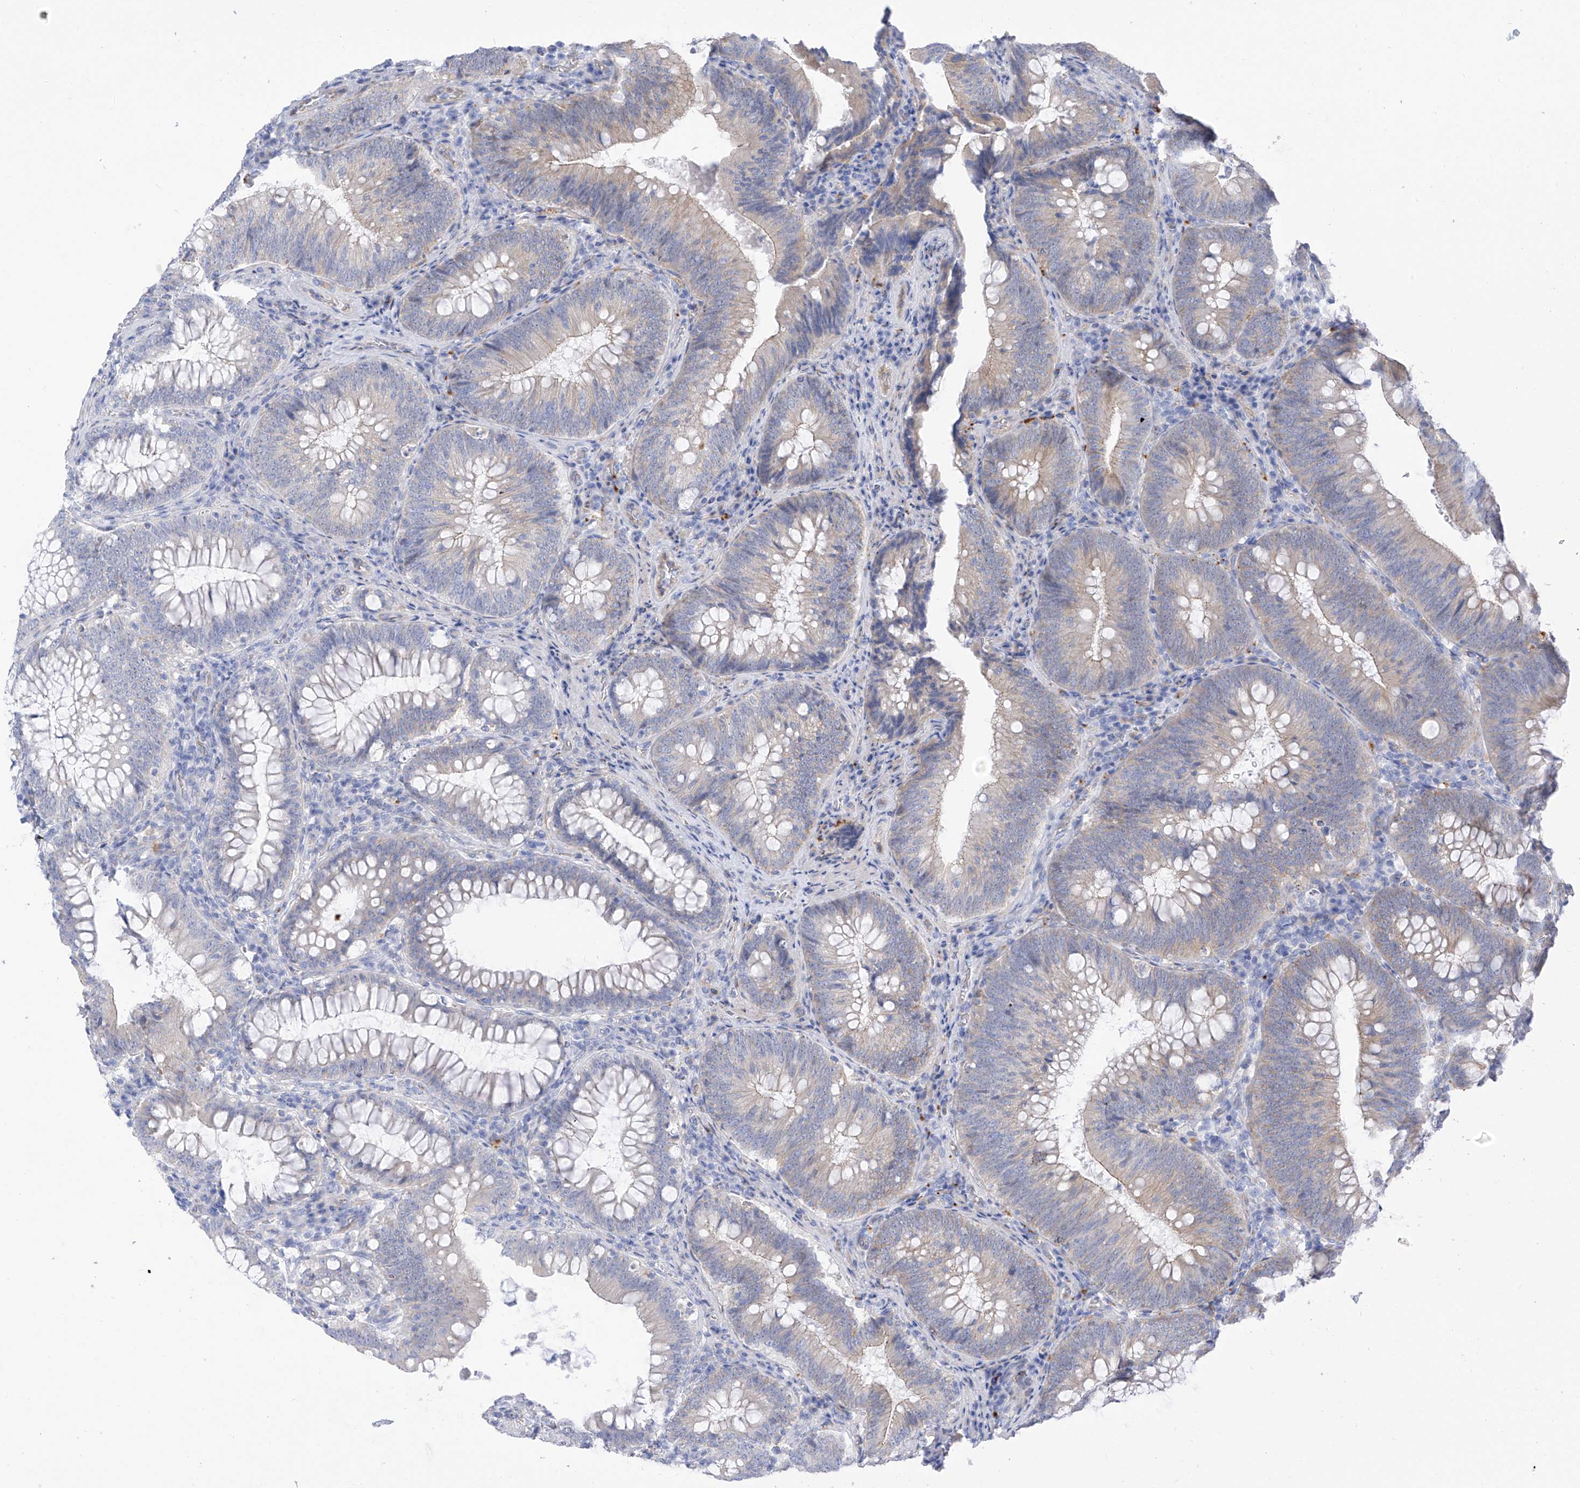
{"staining": {"intensity": "weak", "quantity": "<25%", "location": "cytoplasmic/membranous"}, "tissue": "colorectal cancer", "cell_type": "Tumor cells", "image_type": "cancer", "snomed": [{"axis": "morphology", "description": "Normal tissue, NOS"}, {"axis": "topography", "description": "Colon"}], "caption": "Tumor cells are negative for brown protein staining in colorectal cancer.", "gene": "ITGA9", "patient": {"sex": "female", "age": 82}}